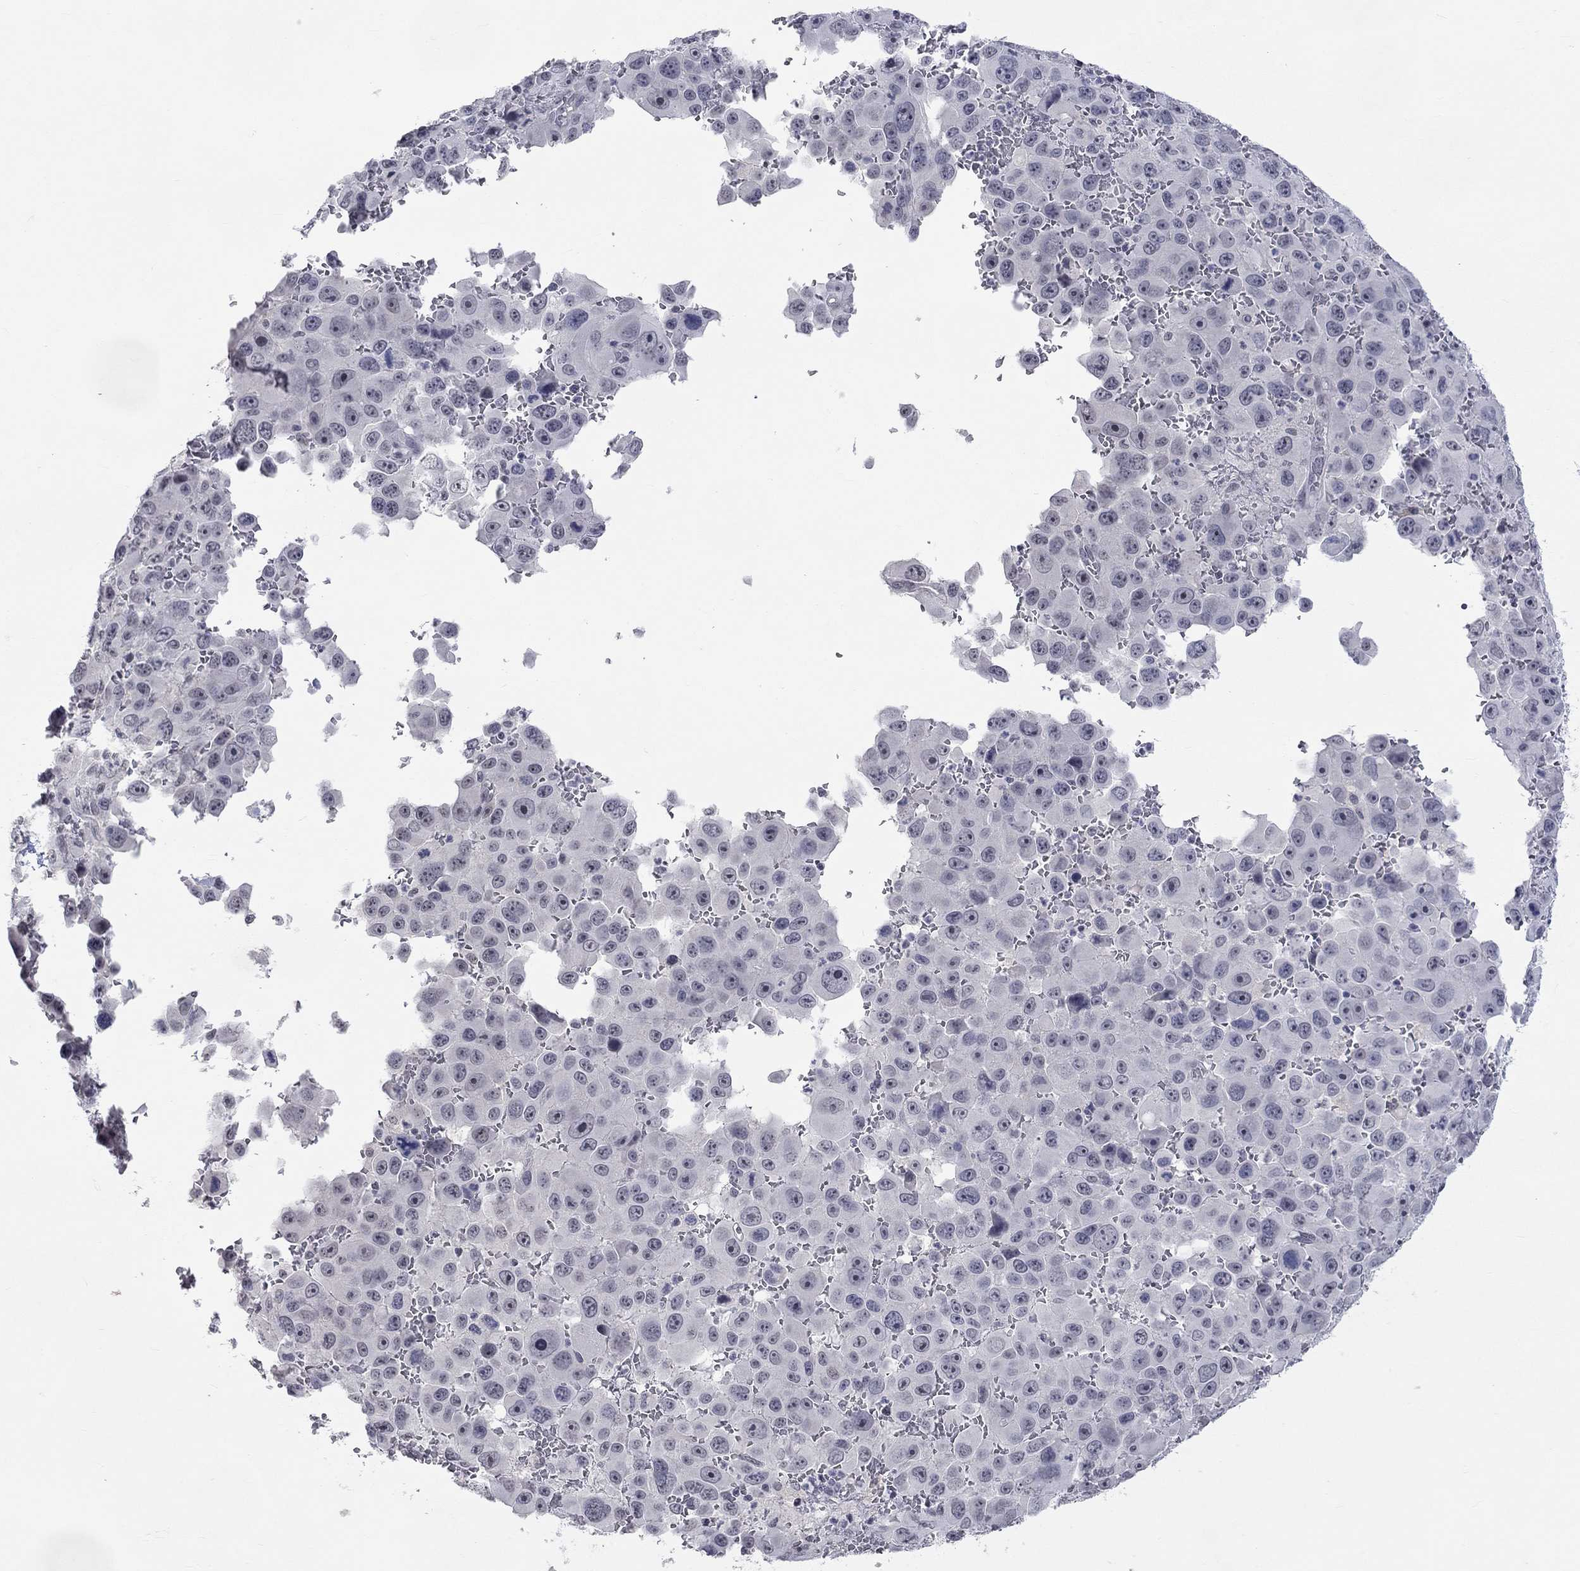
{"staining": {"intensity": "negative", "quantity": "none", "location": "none"}, "tissue": "melanoma", "cell_type": "Tumor cells", "image_type": "cancer", "snomed": [{"axis": "morphology", "description": "Malignant melanoma, NOS"}, {"axis": "topography", "description": "Skin"}], "caption": "Tumor cells are negative for brown protein staining in malignant melanoma. (DAB (3,3'-diaminobenzidine) immunohistochemistry visualized using brightfield microscopy, high magnification).", "gene": "TMEM143", "patient": {"sex": "female", "age": 91}}